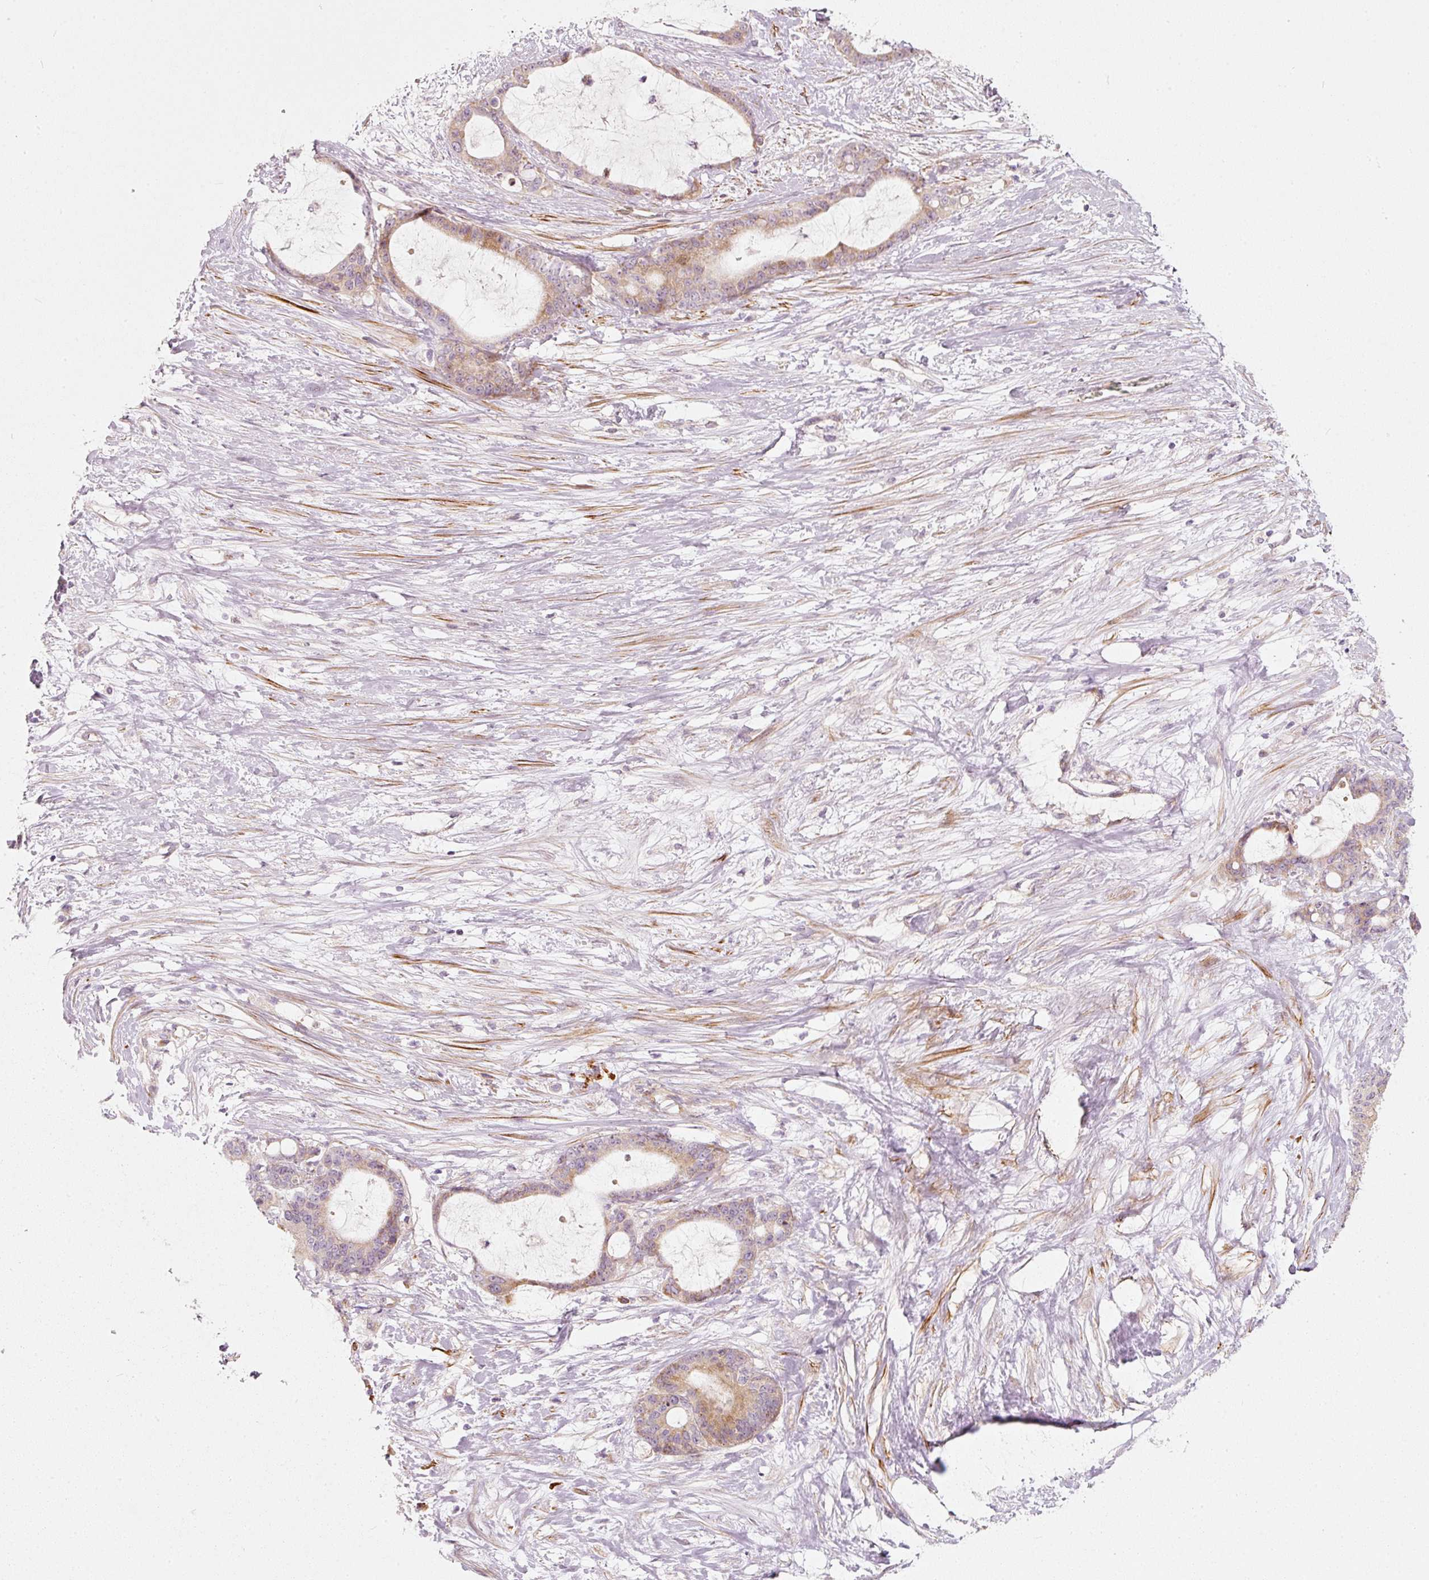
{"staining": {"intensity": "moderate", "quantity": "25%-75%", "location": "cytoplasmic/membranous"}, "tissue": "liver cancer", "cell_type": "Tumor cells", "image_type": "cancer", "snomed": [{"axis": "morphology", "description": "Normal tissue, NOS"}, {"axis": "morphology", "description": "Cholangiocarcinoma"}, {"axis": "topography", "description": "Liver"}, {"axis": "topography", "description": "Peripheral nerve tissue"}], "caption": "Immunohistochemical staining of liver cholangiocarcinoma shows moderate cytoplasmic/membranous protein expression in approximately 25%-75% of tumor cells. The protein of interest is stained brown, and the nuclei are stained in blue (DAB (3,3'-diaminobenzidine) IHC with brightfield microscopy, high magnification).", "gene": "KCNQ1", "patient": {"sex": "female", "age": 73}}